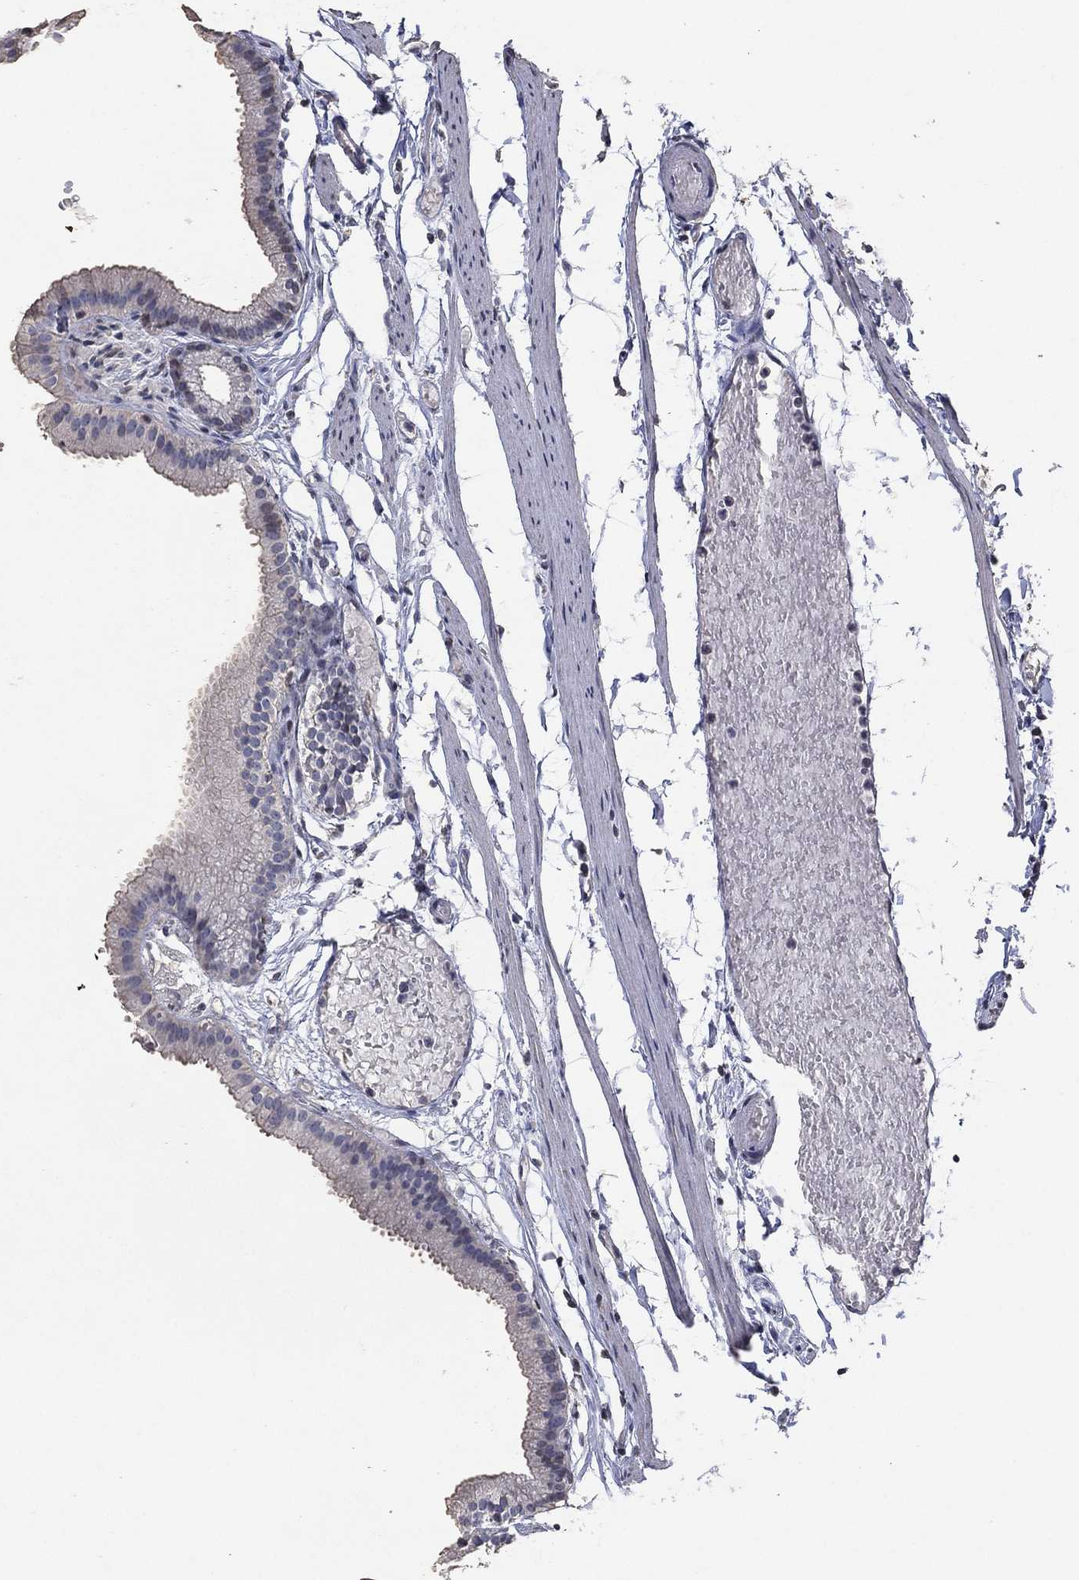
{"staining": {"intensity": "negative", "quantity": "none", "location": "none"}, "tissue": "gallbladder", "cell_type": "Glandular cells", "image_type": "normal", "snomed": [{"axis": "morphology", "description": "Normal tissue, NOS"}, {"axis": "topography", "description": "Gallbladder"}], "caption": "DAB (3,3'-diaminobenzidine) immunohistochemical staining of unremarkable human gallbladder shows no significant expression in glandular cells.", "gene": "ADPRHL1", "patient": {"sex": "female", "age": 45}}